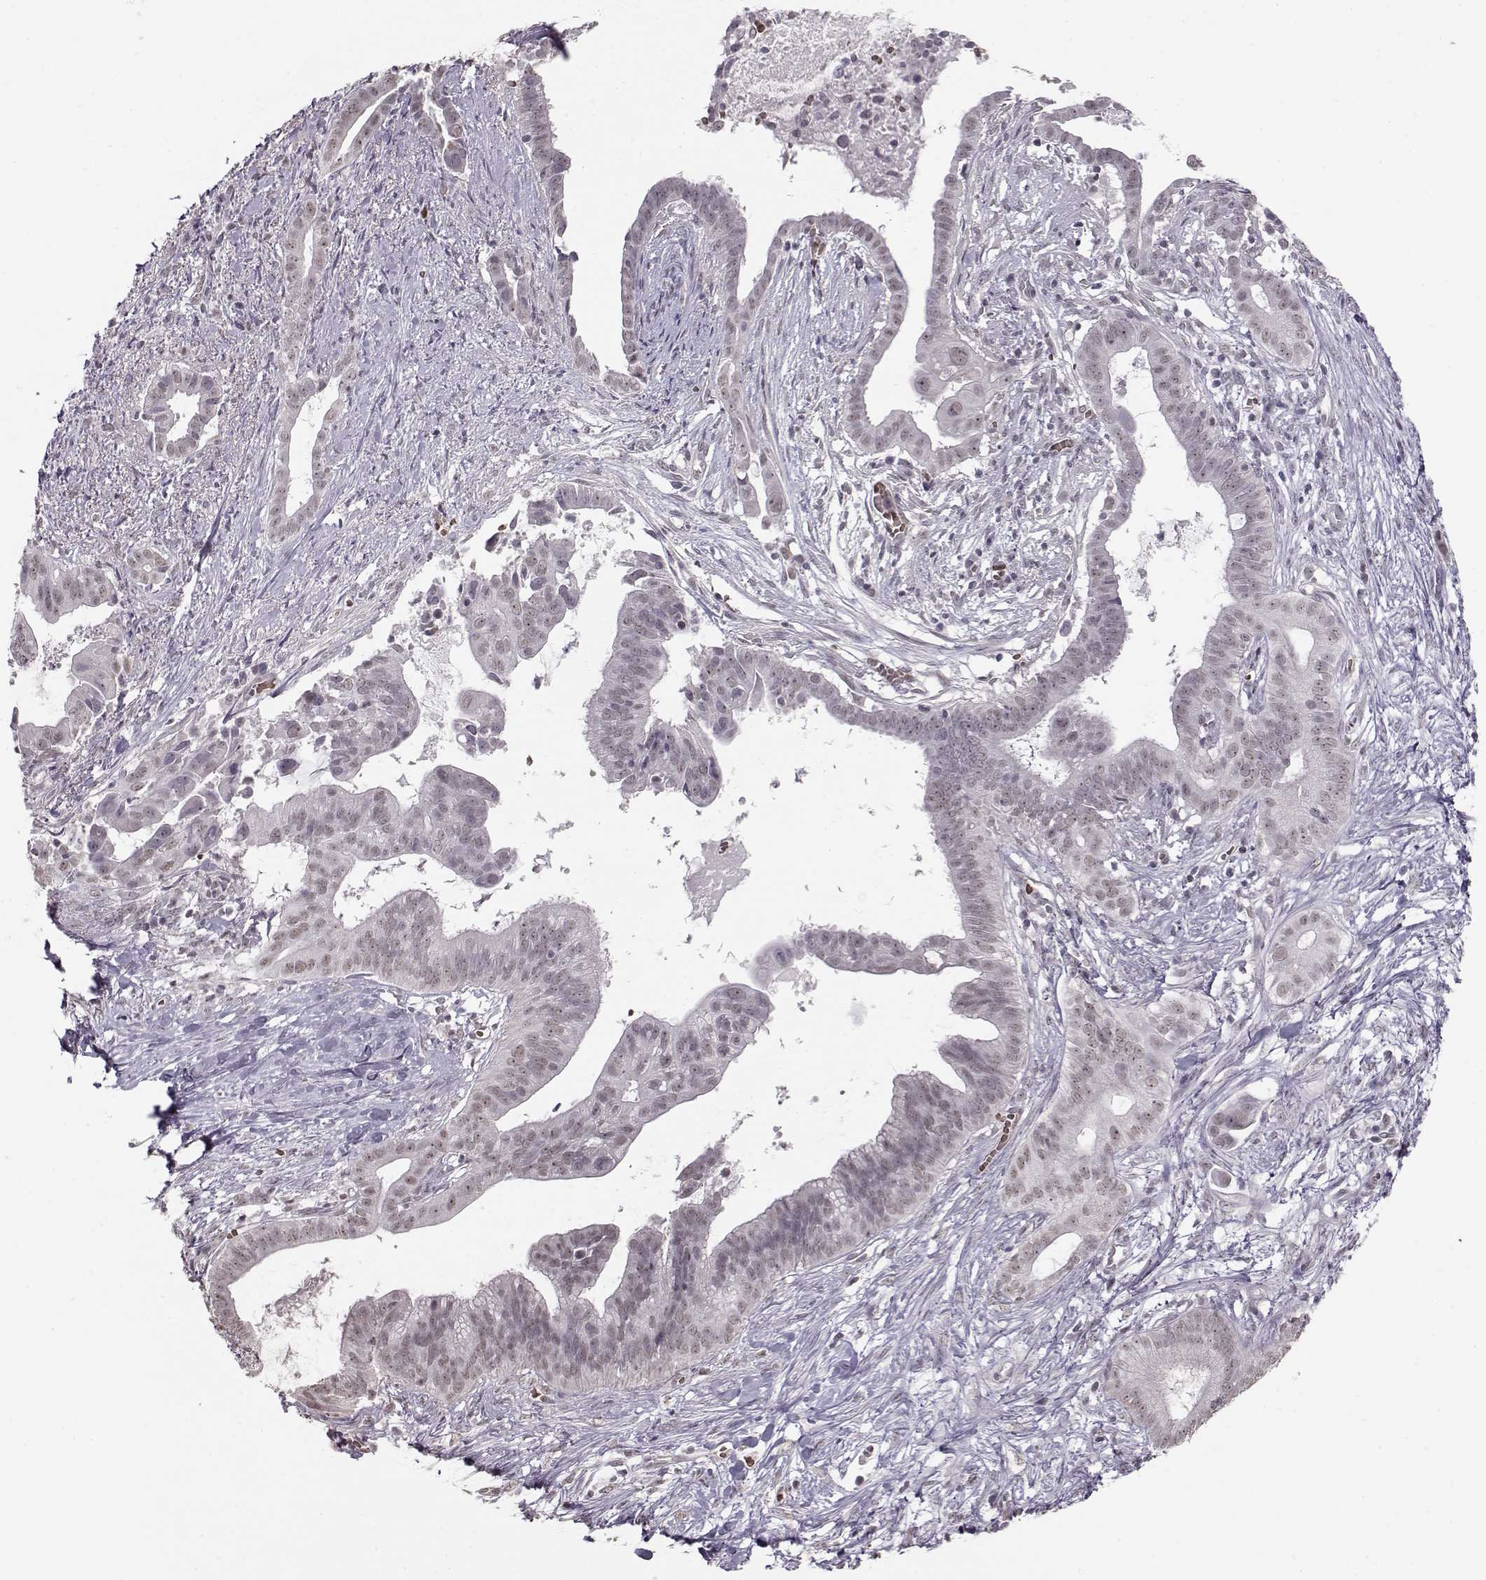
{"staining": {"intensity": "weak", "quantity": "<25%", "location": "nuclear"}, "tissue": "pancreatic cancer", "cell_type": "Tumor cells", "image_type": "cancer", "snomed": [{"axis": "morphology", "description": "Adenocarcinoma, NOS"}, {"axis": "topography", "description": "Pancreas"}], "caption": "This is an IHC histopathology image of pancreatic cancer. There is no positivity in tumor cells.", "gene": "PCP4", "patient": {"sex": "male", "age": 61}}